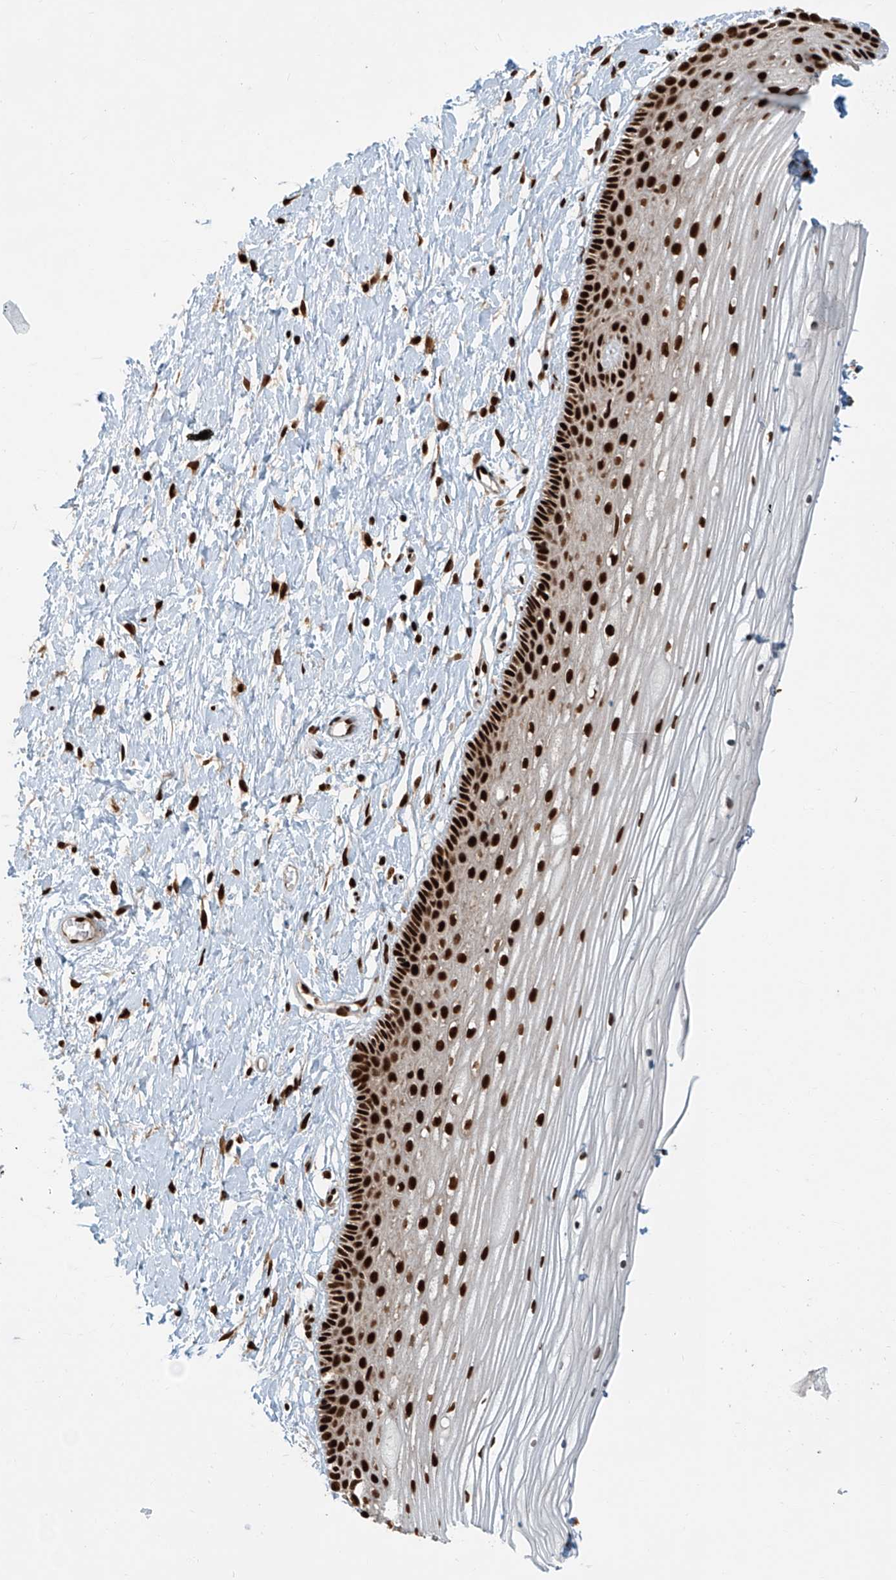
{"staining": {"intensity": "strong", "quantity": ">75%", "location": "nuclear"}, "tissue": "vagina", "cell_type": "Squamous epithelial cells", "image_type": "normal", "snomed": [{"axis": "morphology", "description": "Normal tissue, NOS"}, {"axis": "topography", "description": "Vagina"}, {"axis": "topography", "description": "Cervix"}], "caption": "Immunohistochemistry histopathology image of unremarkable vagina: vagina stained using immunohistochemistry (IHC) demonstrates high levels of strong protein expression localized specifically in the nuclear of squamous epithelial cells, appearing as a nuclear brown color.", "gene": "FAM193B", "patient": {"sex": "female", "age": 40}}